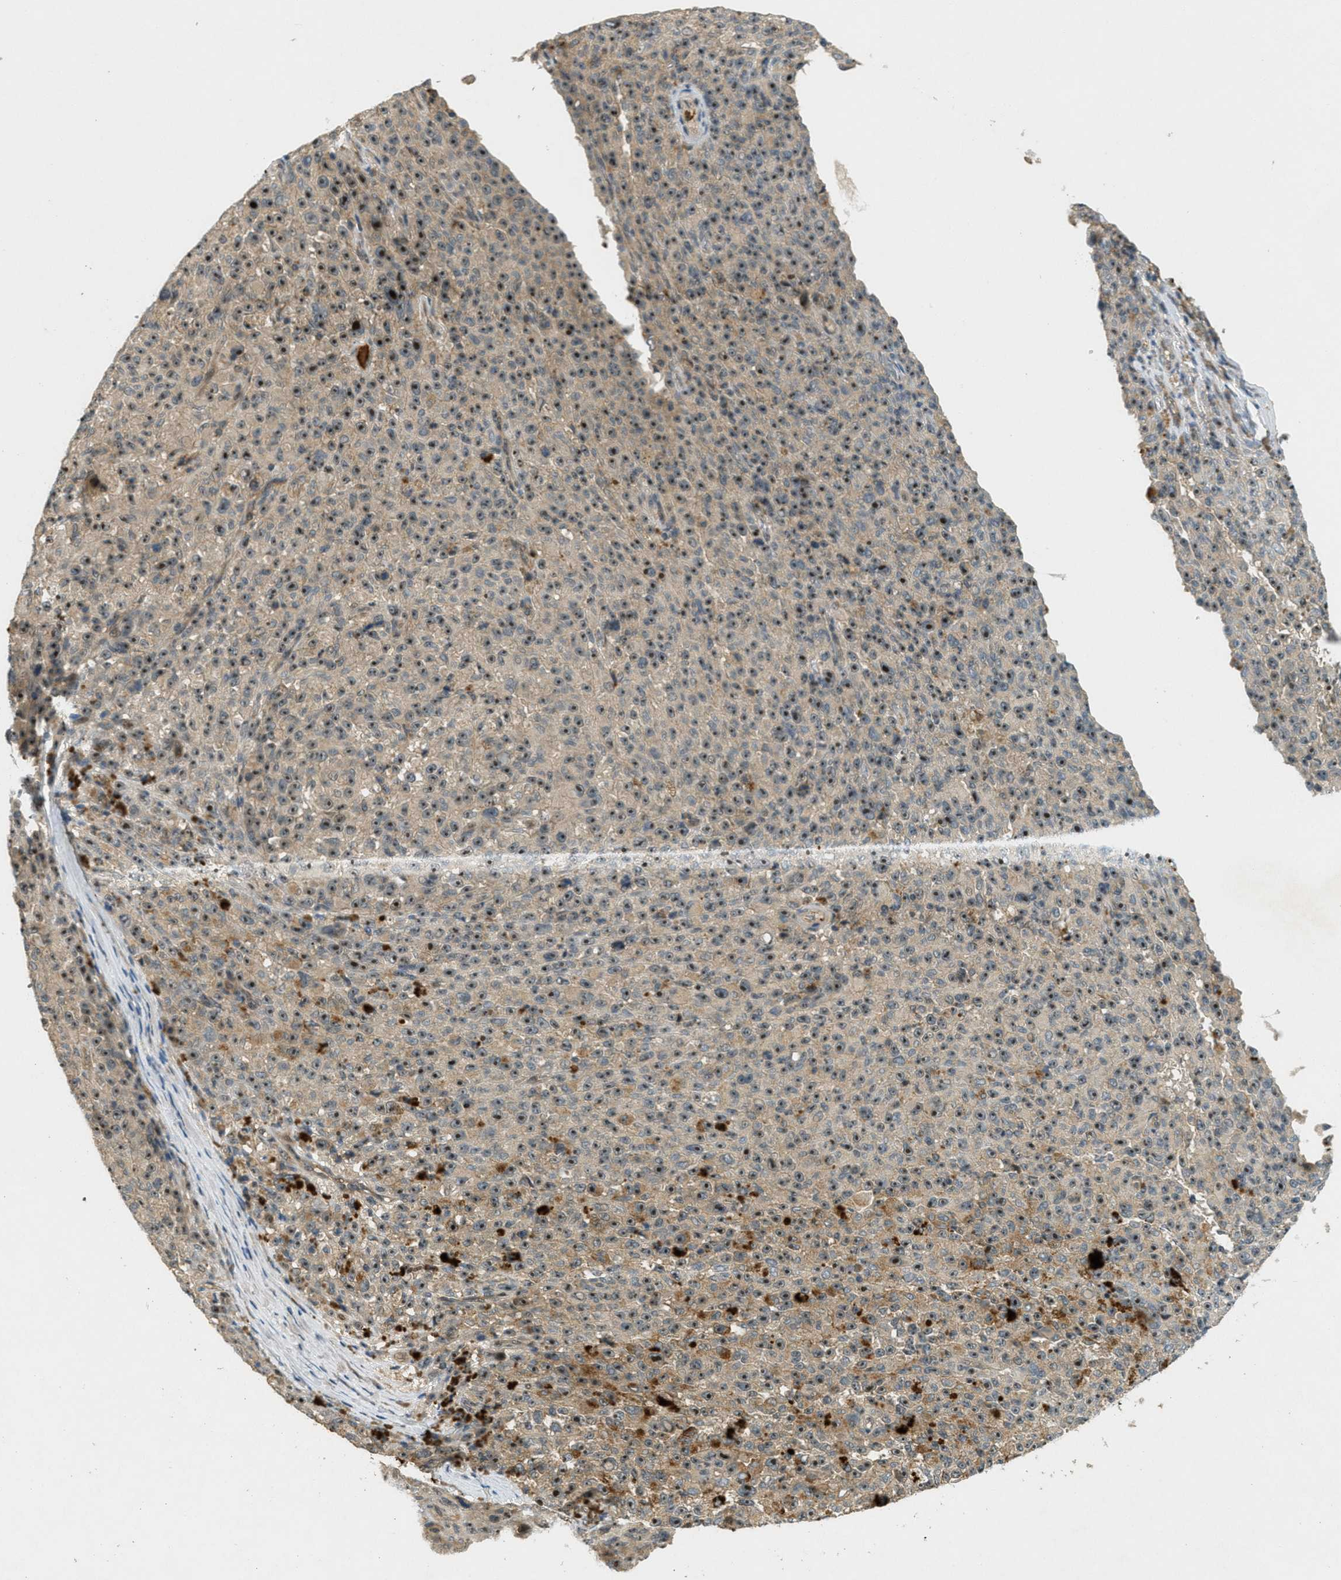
{"staining": {"intensity": "moderate", "quantity": ">75%", "location": "cytoplasmic/membranous,nuclear"}, "tissue": "melanoma", "cell_type": "Tumor cells", "image_type": "cancer", "snomed": [{"axis": "morphology", "description": "Malignant melanoma, NOS"}, {"axis": "topography", "description": "Skin"}], "caption": "The immunohistochemical stain labels moderate cytoplasmic/membranous and nuclear expression in tumor cells of melanoma tissue. The staining was performed using DAB to visualize the protein expression in brown, while the nuclei were stained in blue with hematoxylin (Magnification: 20x).", "gene": "STK11", "patient": {"sex": "female", "age": 82}}